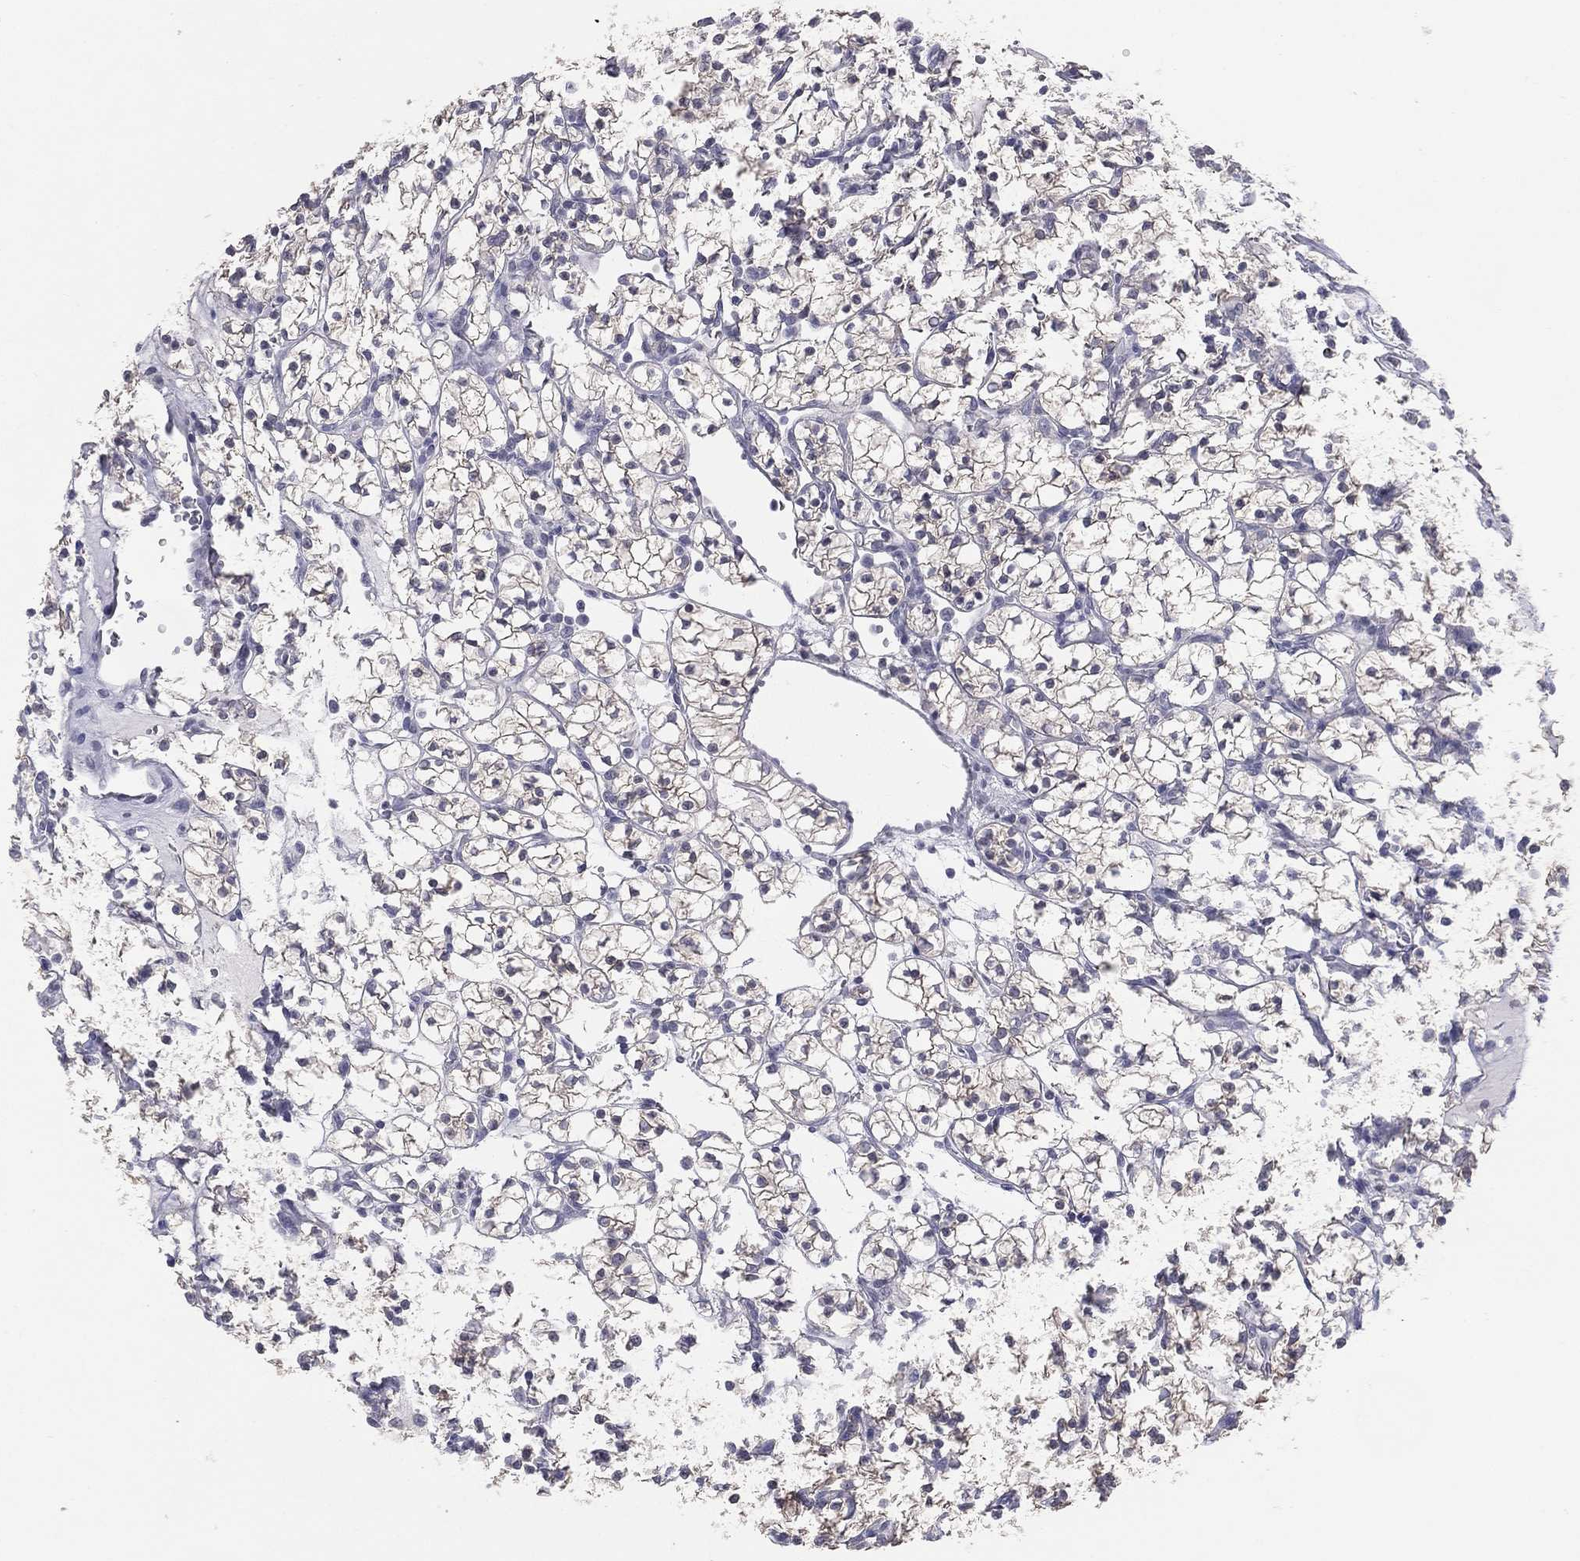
{"staining": {"intensity": "negative", "quantity": "none", "location": "none"}, "tissue": "renal cancer", "cell_type": "Tumor cells", "image_type": "cancer", "snomed": [{"axis": "morphology", "description": "Adenocarcinoma, NOS"}, {"axis": "topography", "description": "Kidney"}], "caption": "DAB (3,3'-diaminobenzidine) immunohistochemical staining of human renal adenocarcinoma demonstrates no significant expression in tumor cells.", "gene": "DMKN", "patient": {"sex": "female", "age": 89}}